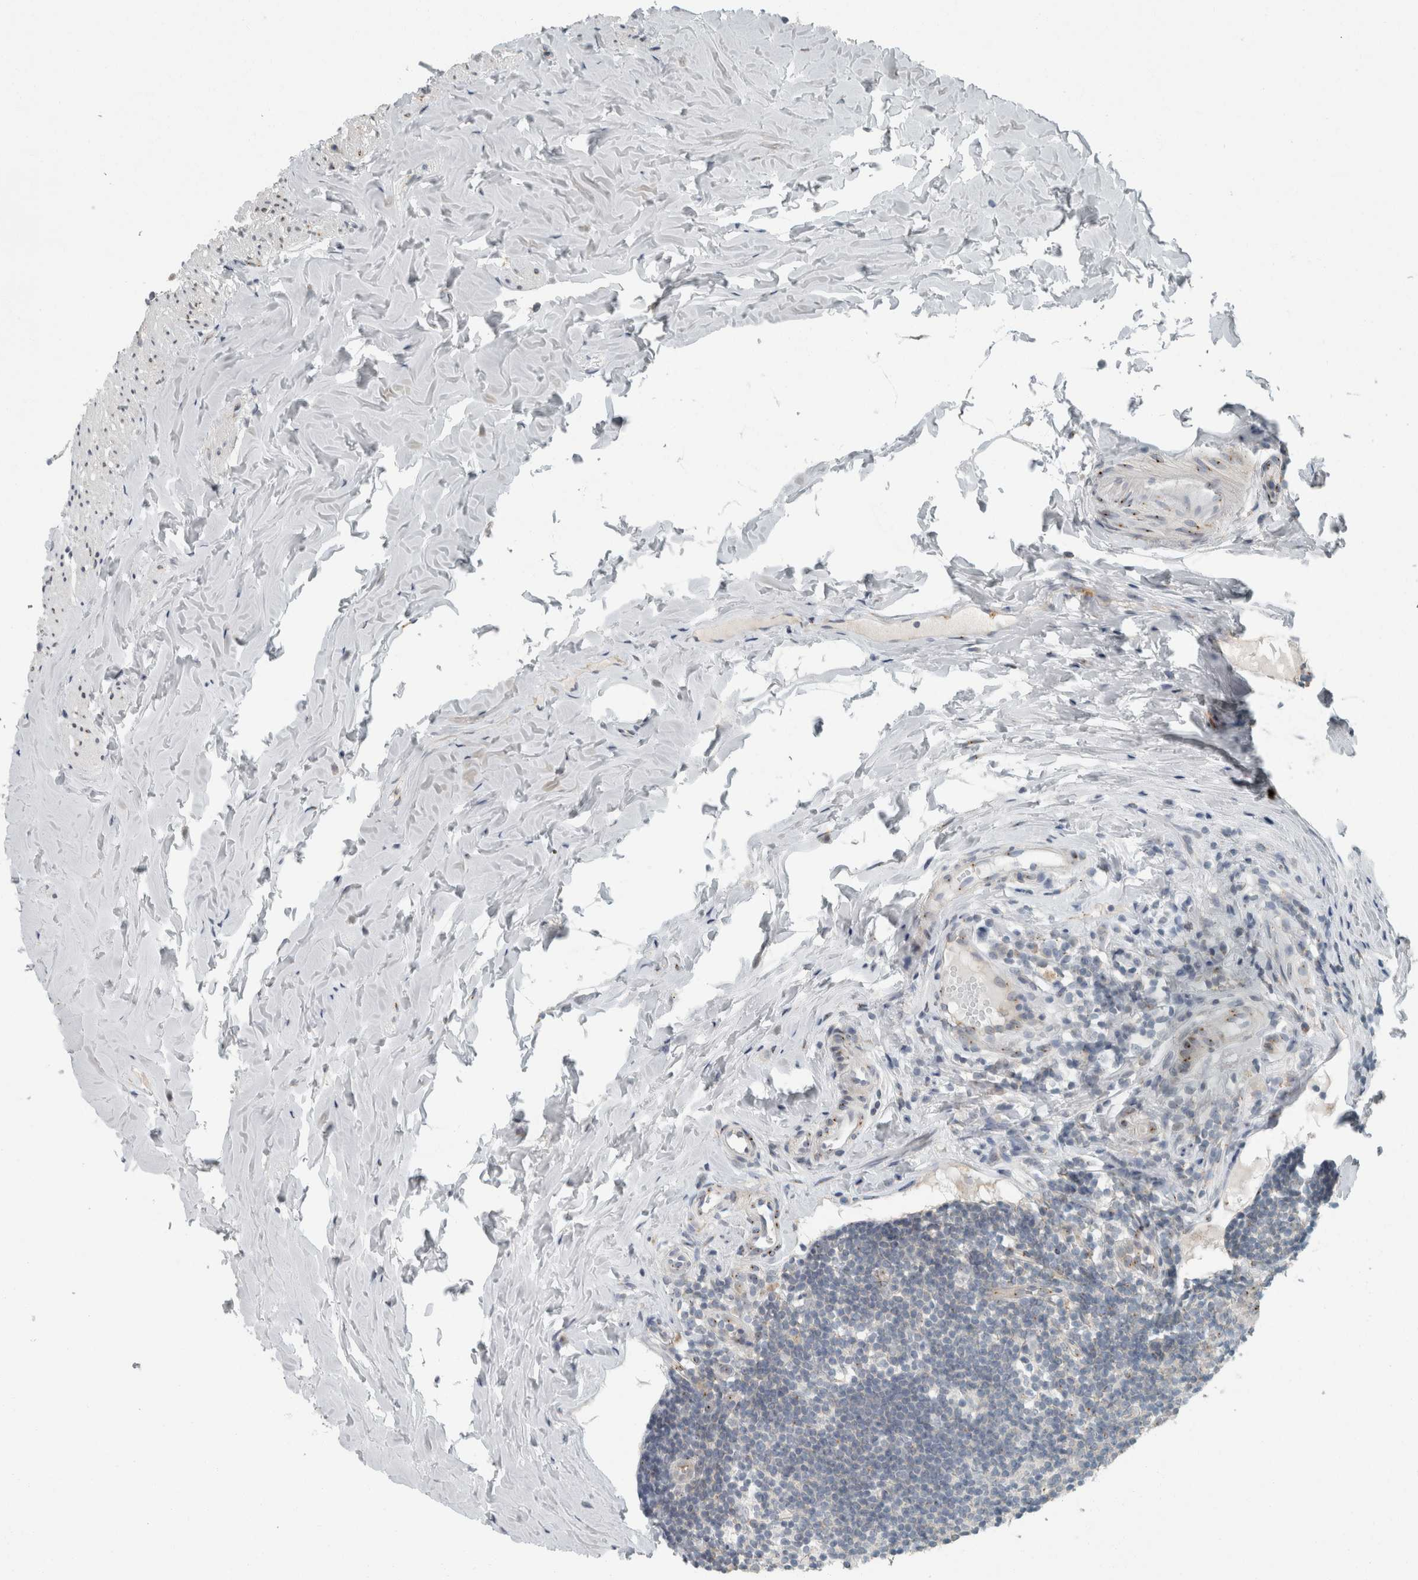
{"staining": {"intensity": "strong", "quantity": "25%-75%", "location": "cytoplasmic/membranous"}, "tissue": "appendix", "cell_type": "Glandular cells", "image_type": "normal", "snomed": [{"axis": "morphology", "description": "Normal tissue, NOS"}, {"axis": "topography", "description": "Appendix"}], "caption": "Appendix stained for a protein exhibits strong cytoplasmic/membranous positivity in glandular cells. Ihc stains the protein in brown and the nuclei are stained blue.", "gene": "KIF1C", "patient": {"sex": "female", "age": 20}}